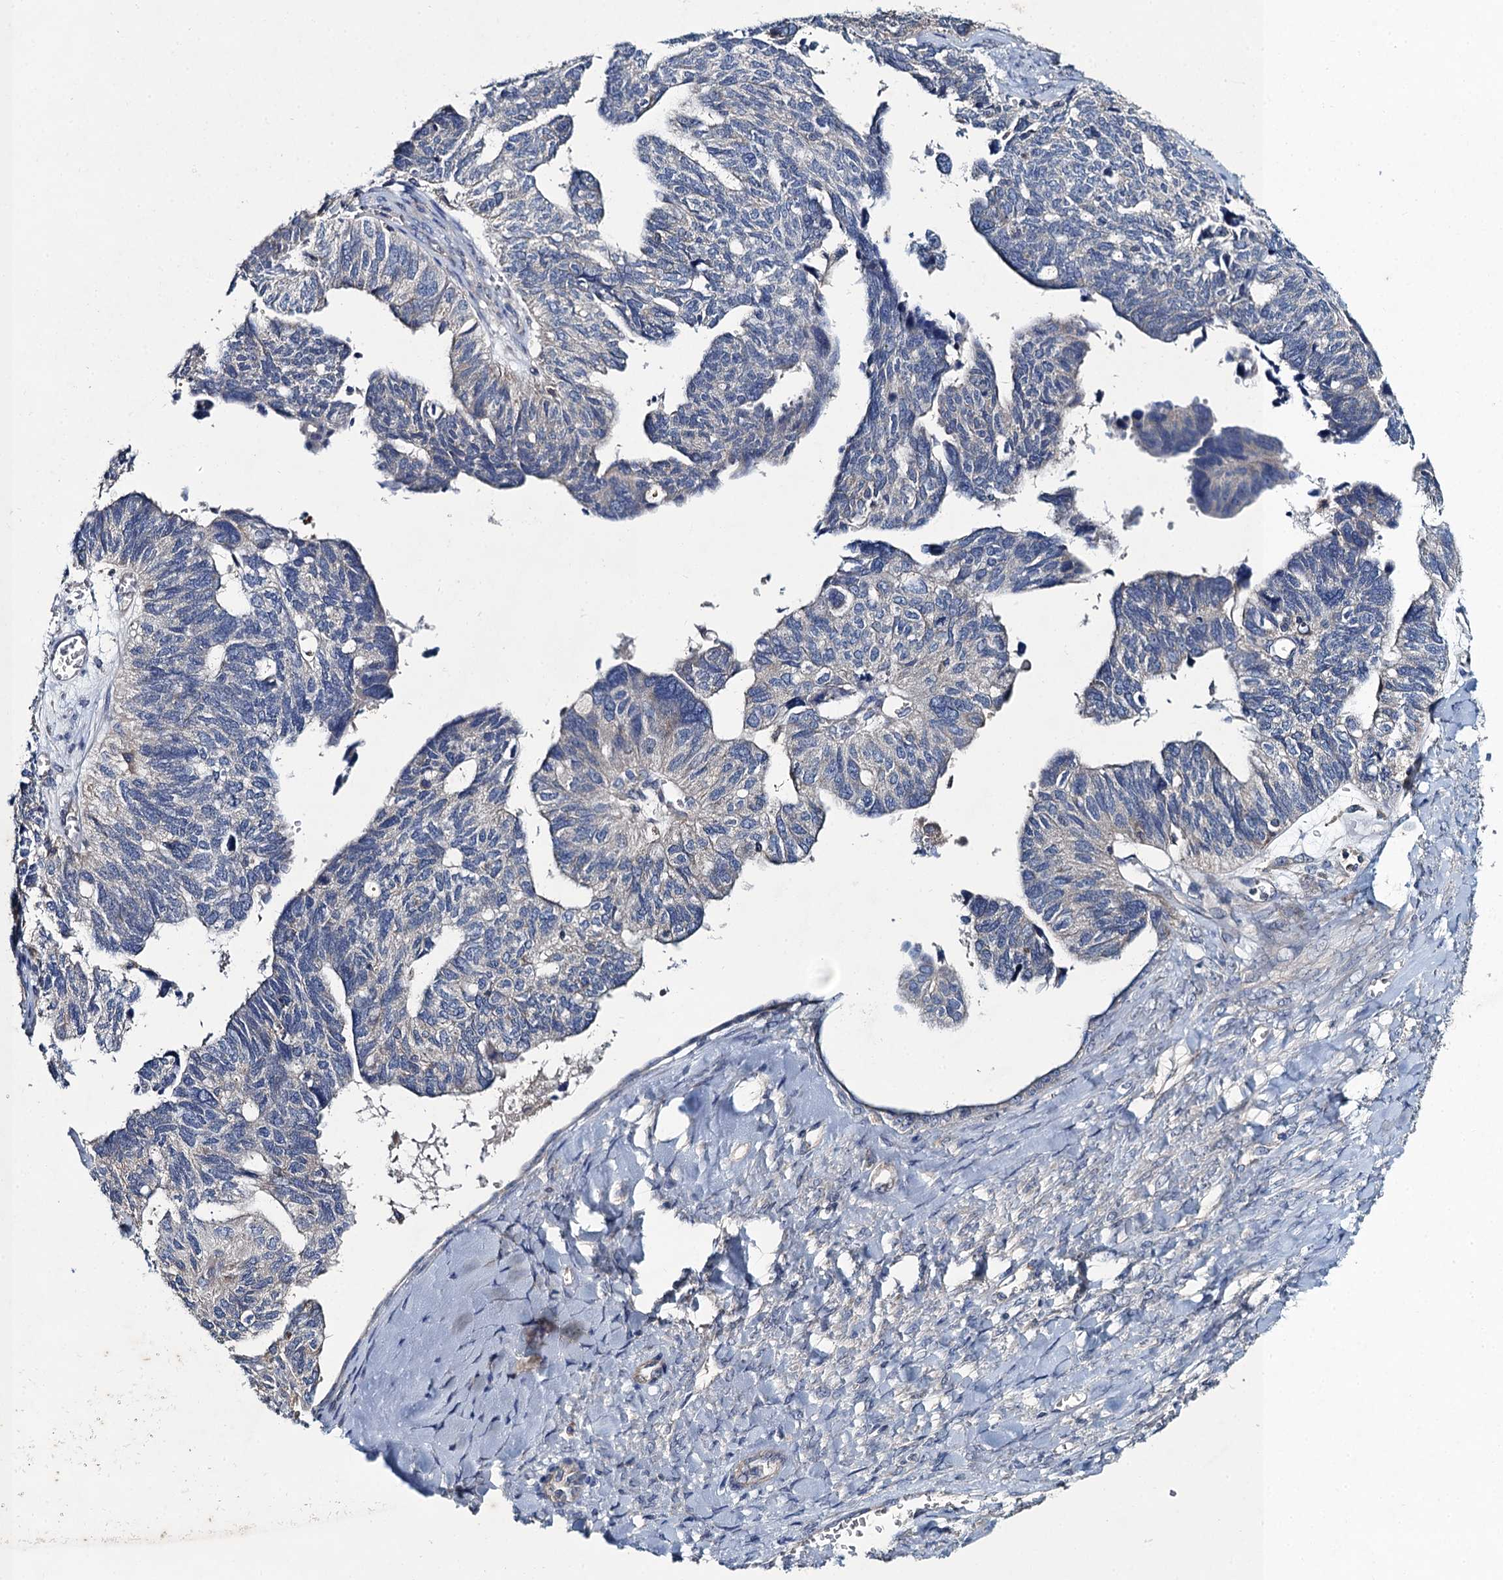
{"staining": {"intensity": "negative", "quantity": "none", "location": "none"}, "tissue": "ovarian cancer", "cell_type": "Tumor cells", "image_type": "cancer", "snomed": [{"axis": "morphology", "description": "Cystadenocarcinoma, serous, NOS"}, {"axis": "topography", "description": "Ovary"}], "caption": "High power microscopy micrograph of an immunohistochemistry (IHC) photomicrograph of ovarian cancer (serous cystadenocarcinoma), revealing no significant staining in tumor cells.", "gene": "SNAP29", "patient": {"sex": "female", "age": 79}}